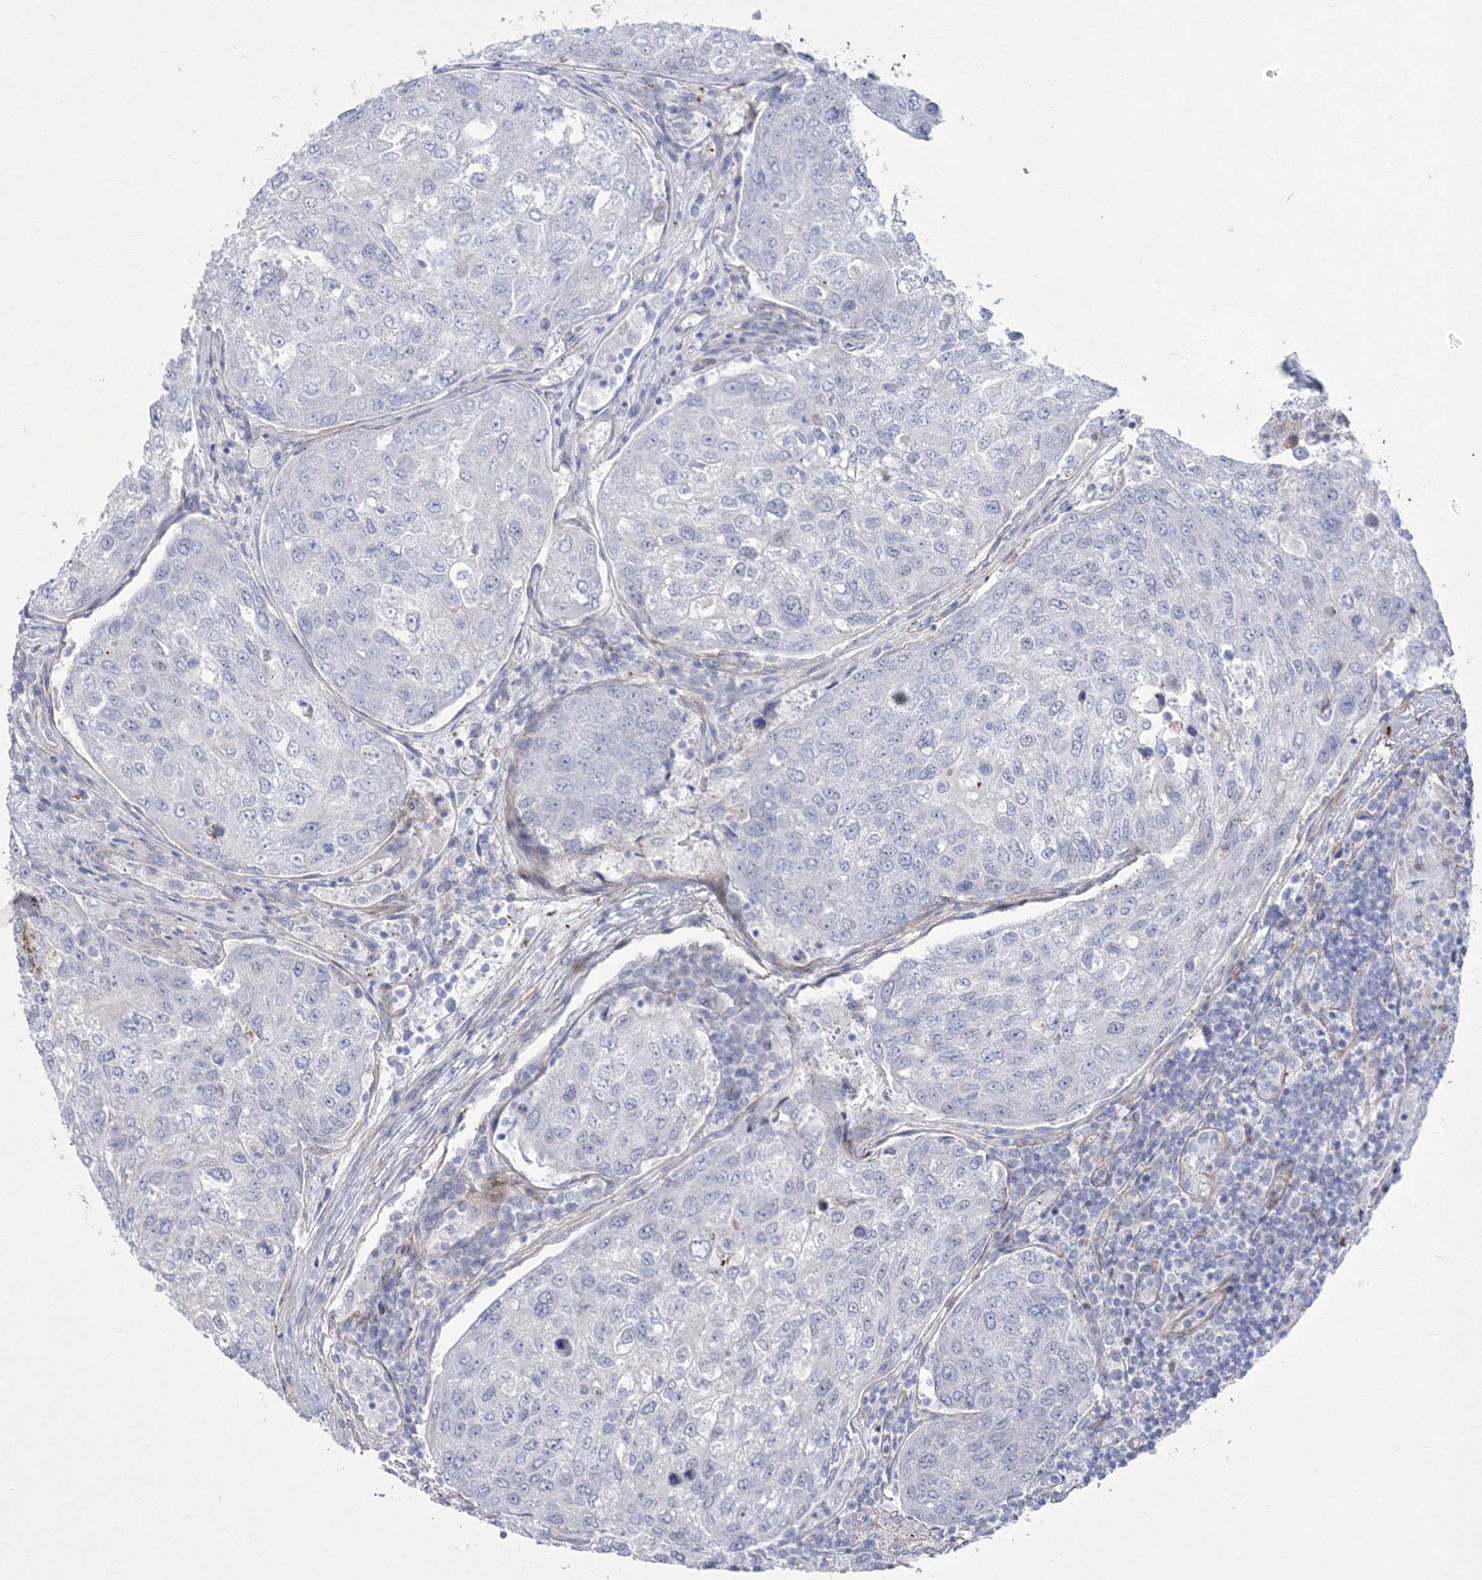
{"staining": {"intensity": "negative", "quantity": "none", "location": "none"}, "tissue": "urothelial cancer", "cell_type": "Tumor cells", "image_type": "cancer", "snomed": [{"axis": "morphology", "description": "Urothelial carcinoma, High grade"}, {"axis": "topography", "description": "Lymph node"}, {"axis": "topography", "description": "Urinary bladder"}], "caption": "A high-resolution image shows IHC staining of urothelial cancer, which displays no significant expression in tumor cells. Brightfield microscopy of immunohistochemistry (IHC) stained with DAB (3,3'-diaminobenzidine) (brown) and hematoxylin (blue), captured at high magnification.", "gene": "HYAL2", "patient": {"sex": "male", "age": 51}}